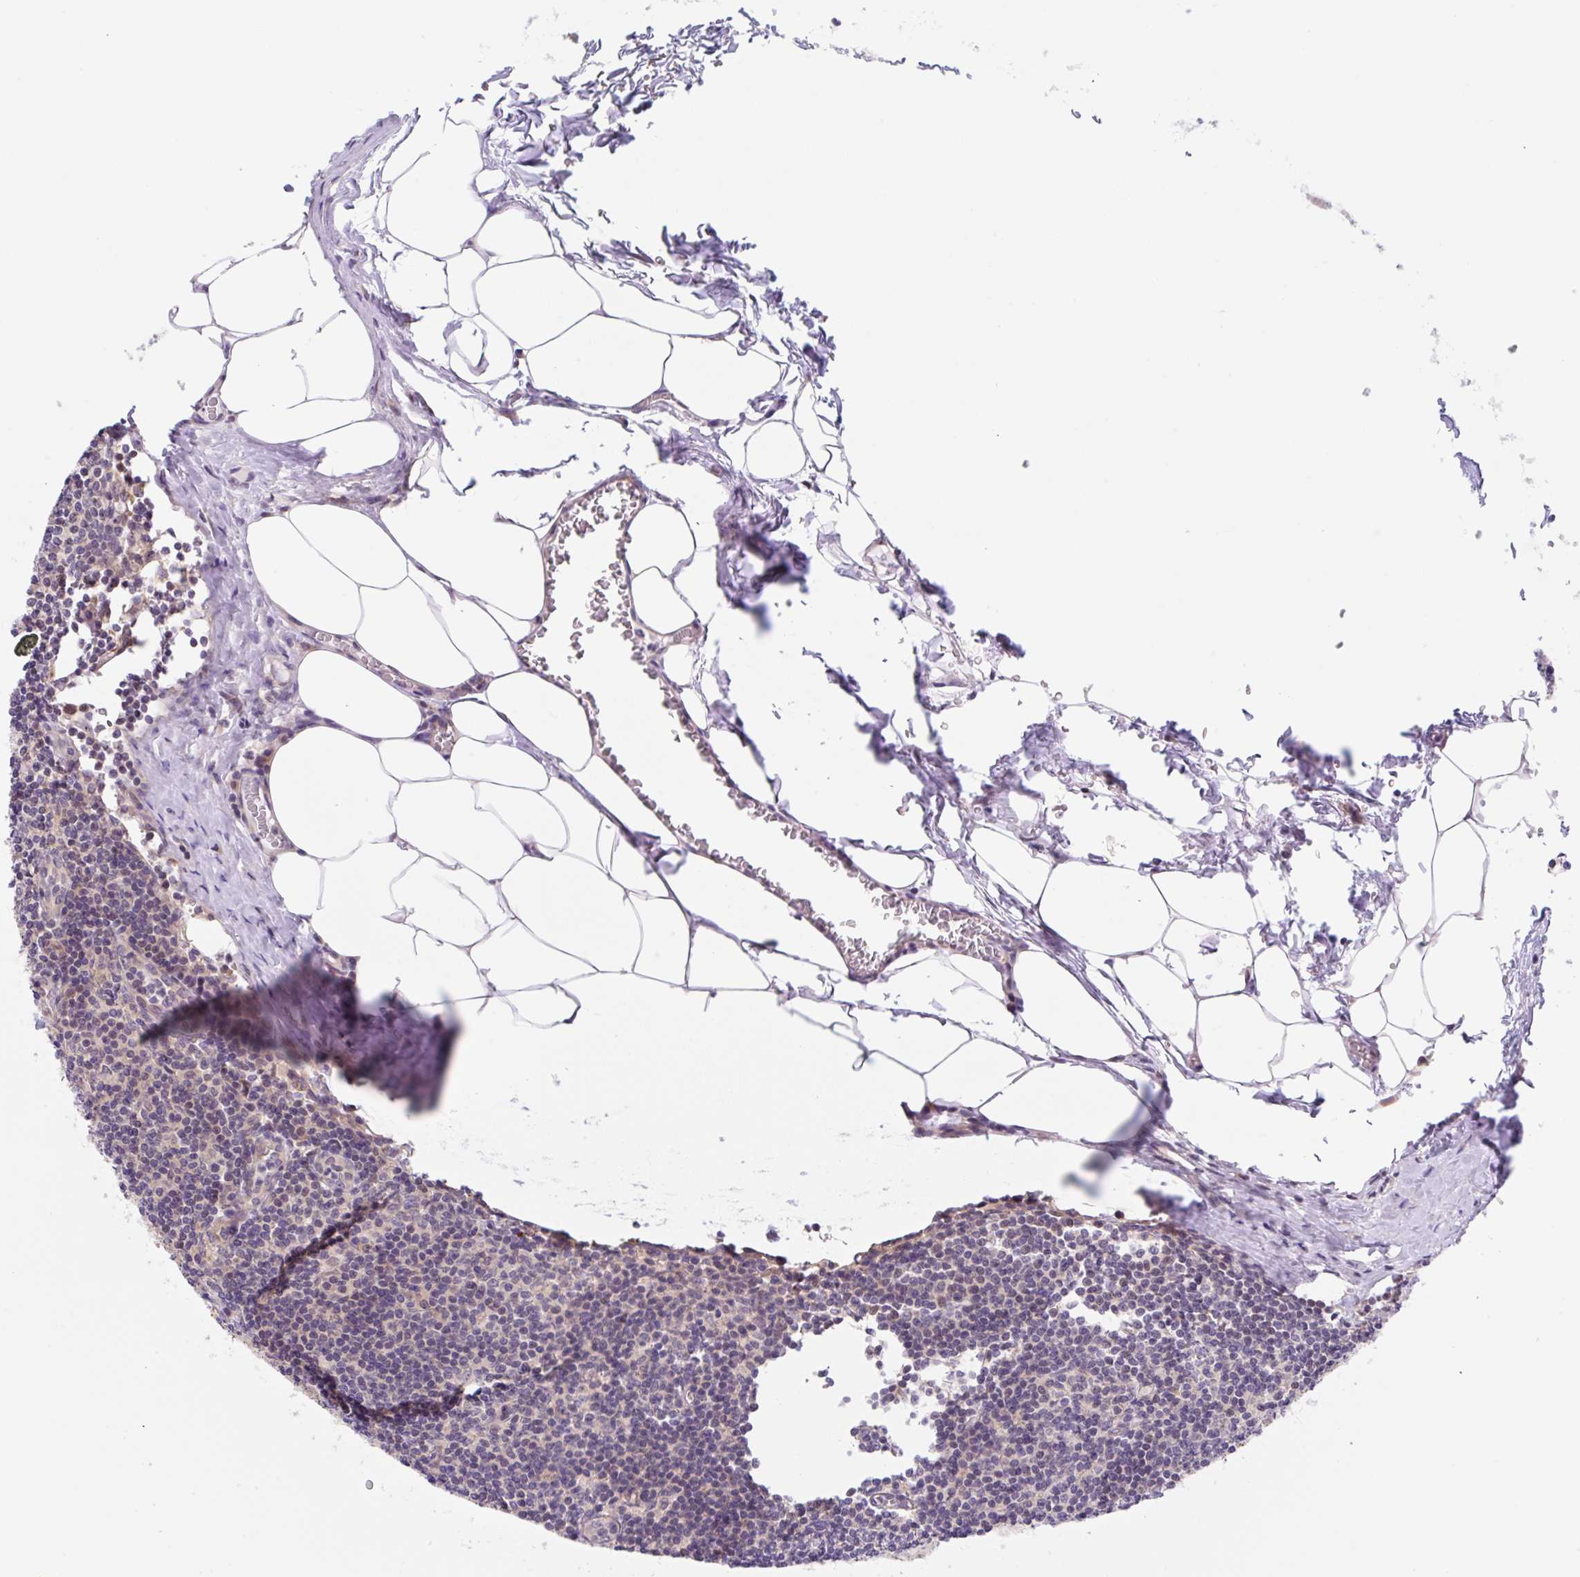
{"staining": {"intensity": "negative", "quantity": "none", "location": "none"}, "tissue": "lymph node", "cell_type": "Germinal center cells", "image_type": "normal", "snomed": [{"axis": "morphology", "description": "Normal tissue, NOS"}, {"axis": "topography", "description": "Lymph node"}], "caption": "IHC histopathology image of normal human lymph node stained for a protein (brown), which displays no staining in germinal center cells. The staining is performed using DAB brown chromogen with nuclei counter-stained in using hematoxylin.", "gene": "TBPL2", "patient": {"sex": "female", "age": 59}}